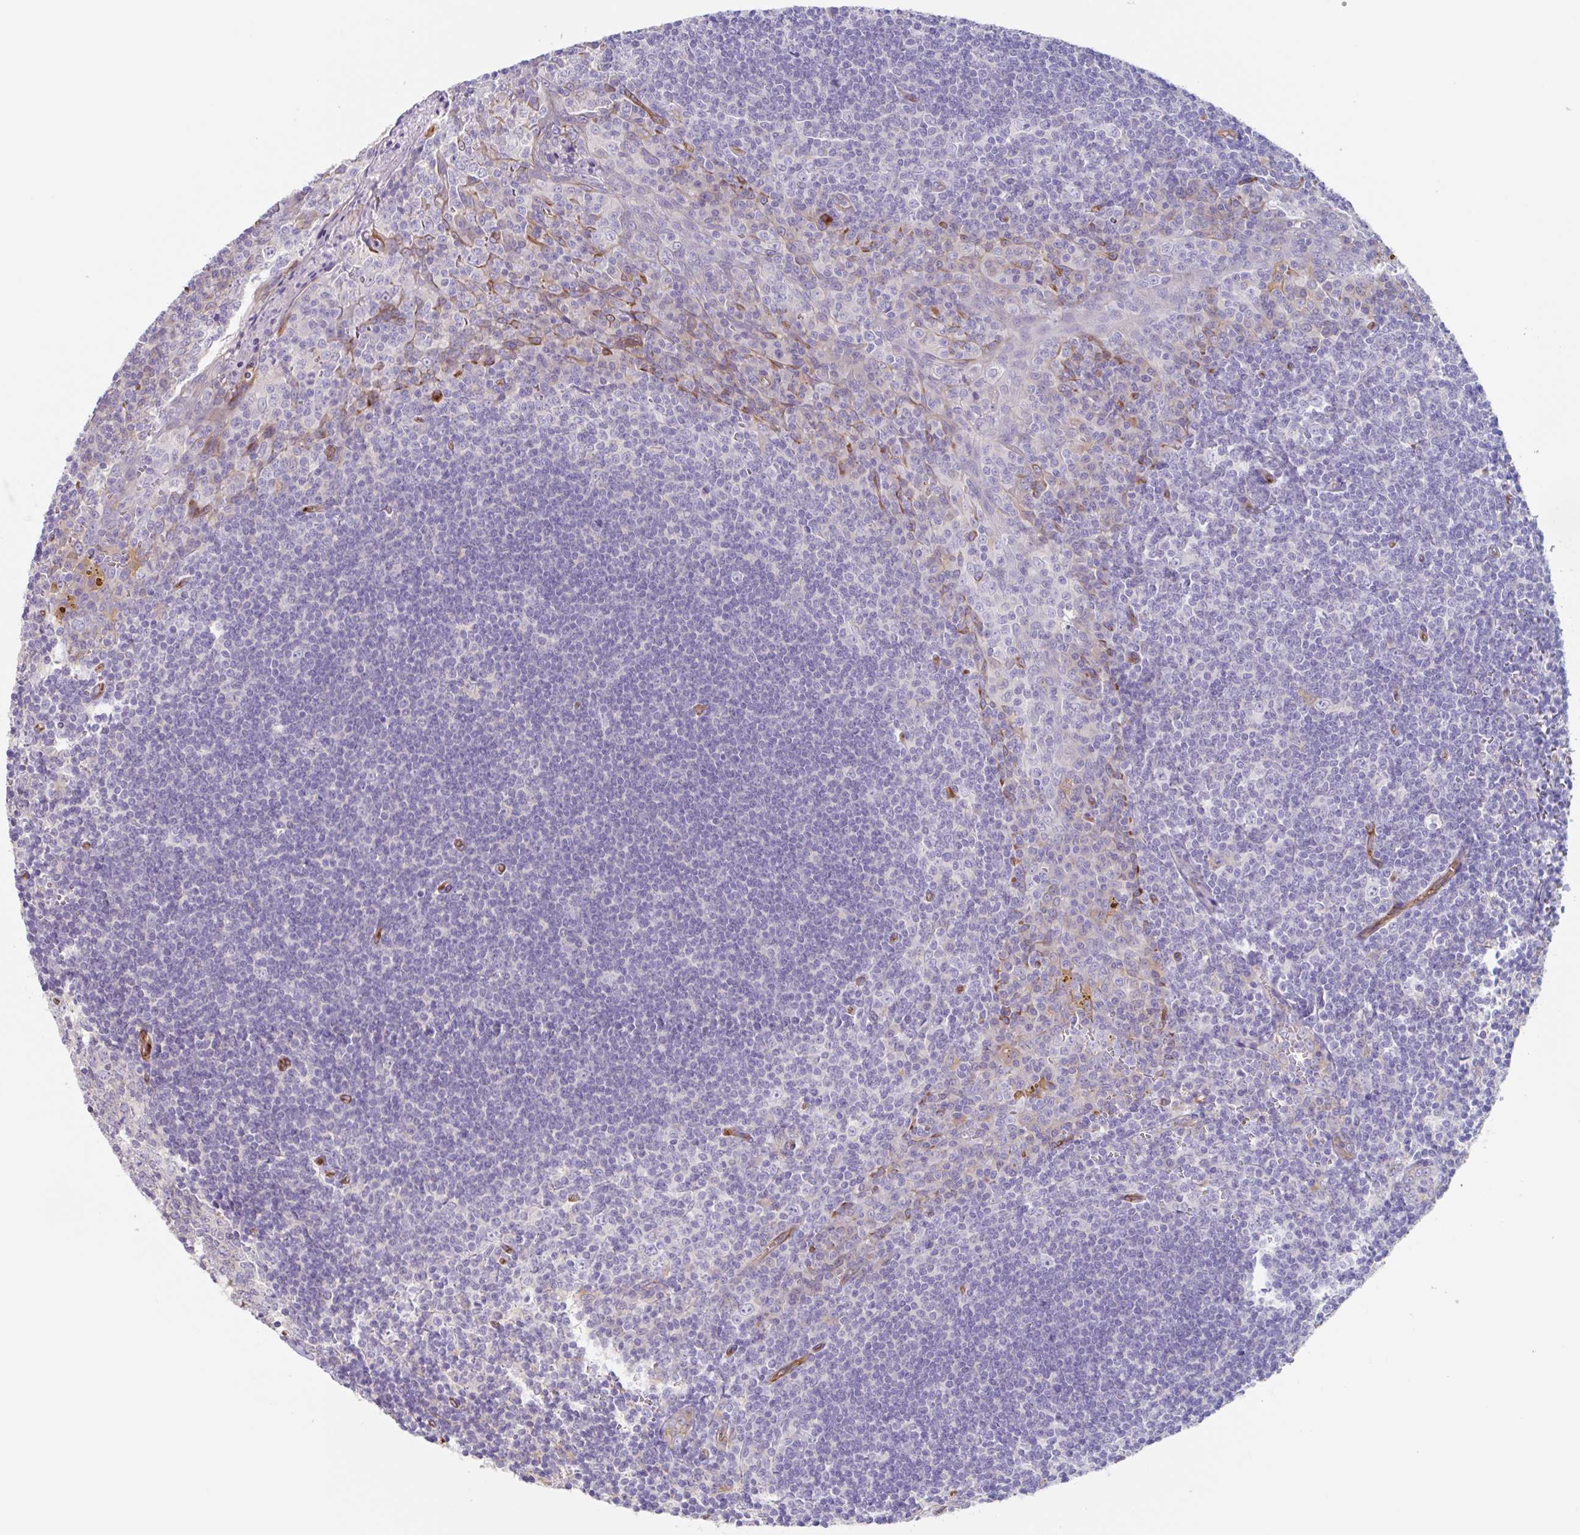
{"staining": {"intensity": "weak", "quantity": "<25%", "location": "cytoplasmic/membranous"}, "tissue": "tonsil", "cell_type": "Germinal center cells", "image_type": "normal", "snomed": [{"axis": "morphology", "description": "Normal tissue, NOS"}, {"axis": "topography", "description": "Tonsil"}], "caption": "A high-resolution micrograph shows immunohistochemistry staining of unremarkable tonsil, which exhibits no significant positivity in germinal center cells.", "gene": "EHD4", "patient": {"sex": "male", "age": 27}}